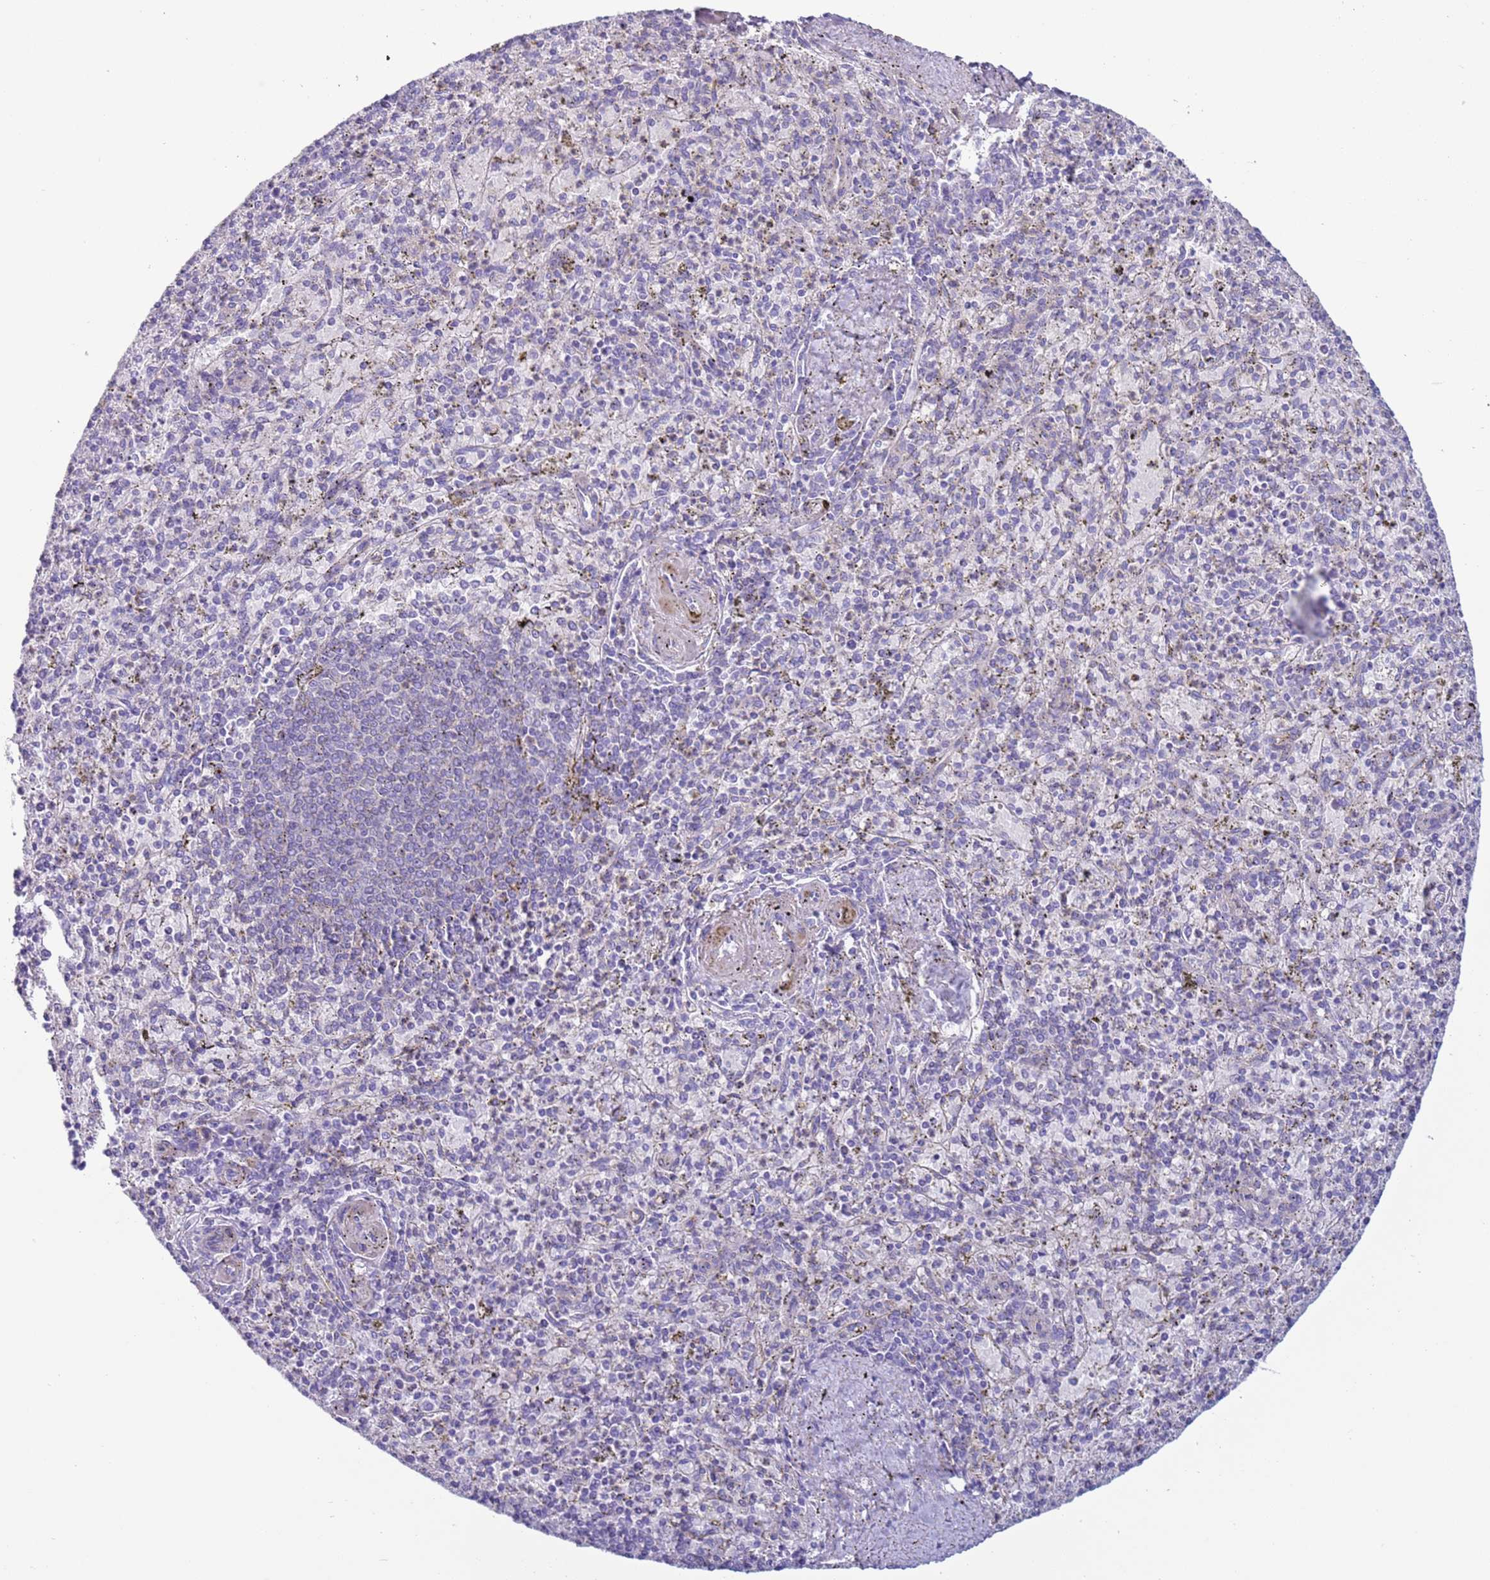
{"staining": {"intensity": "negative", "quantity": "none", "location": "none"}, "tissue": "spleen", "cell_type": "Cells in red pulp", "image_type": "normal", "snomed": [{"axis": "morphology", "description": "Normal tissue, NOS"}, {"axis": "topography", "description": "Spleen"}], "caption": "Protein analysis of unremarkable spleen shows no significant positivity in cells in red pulp.", "gene": "HEATR1", "patient": {"sex": "male", "age": 72}}